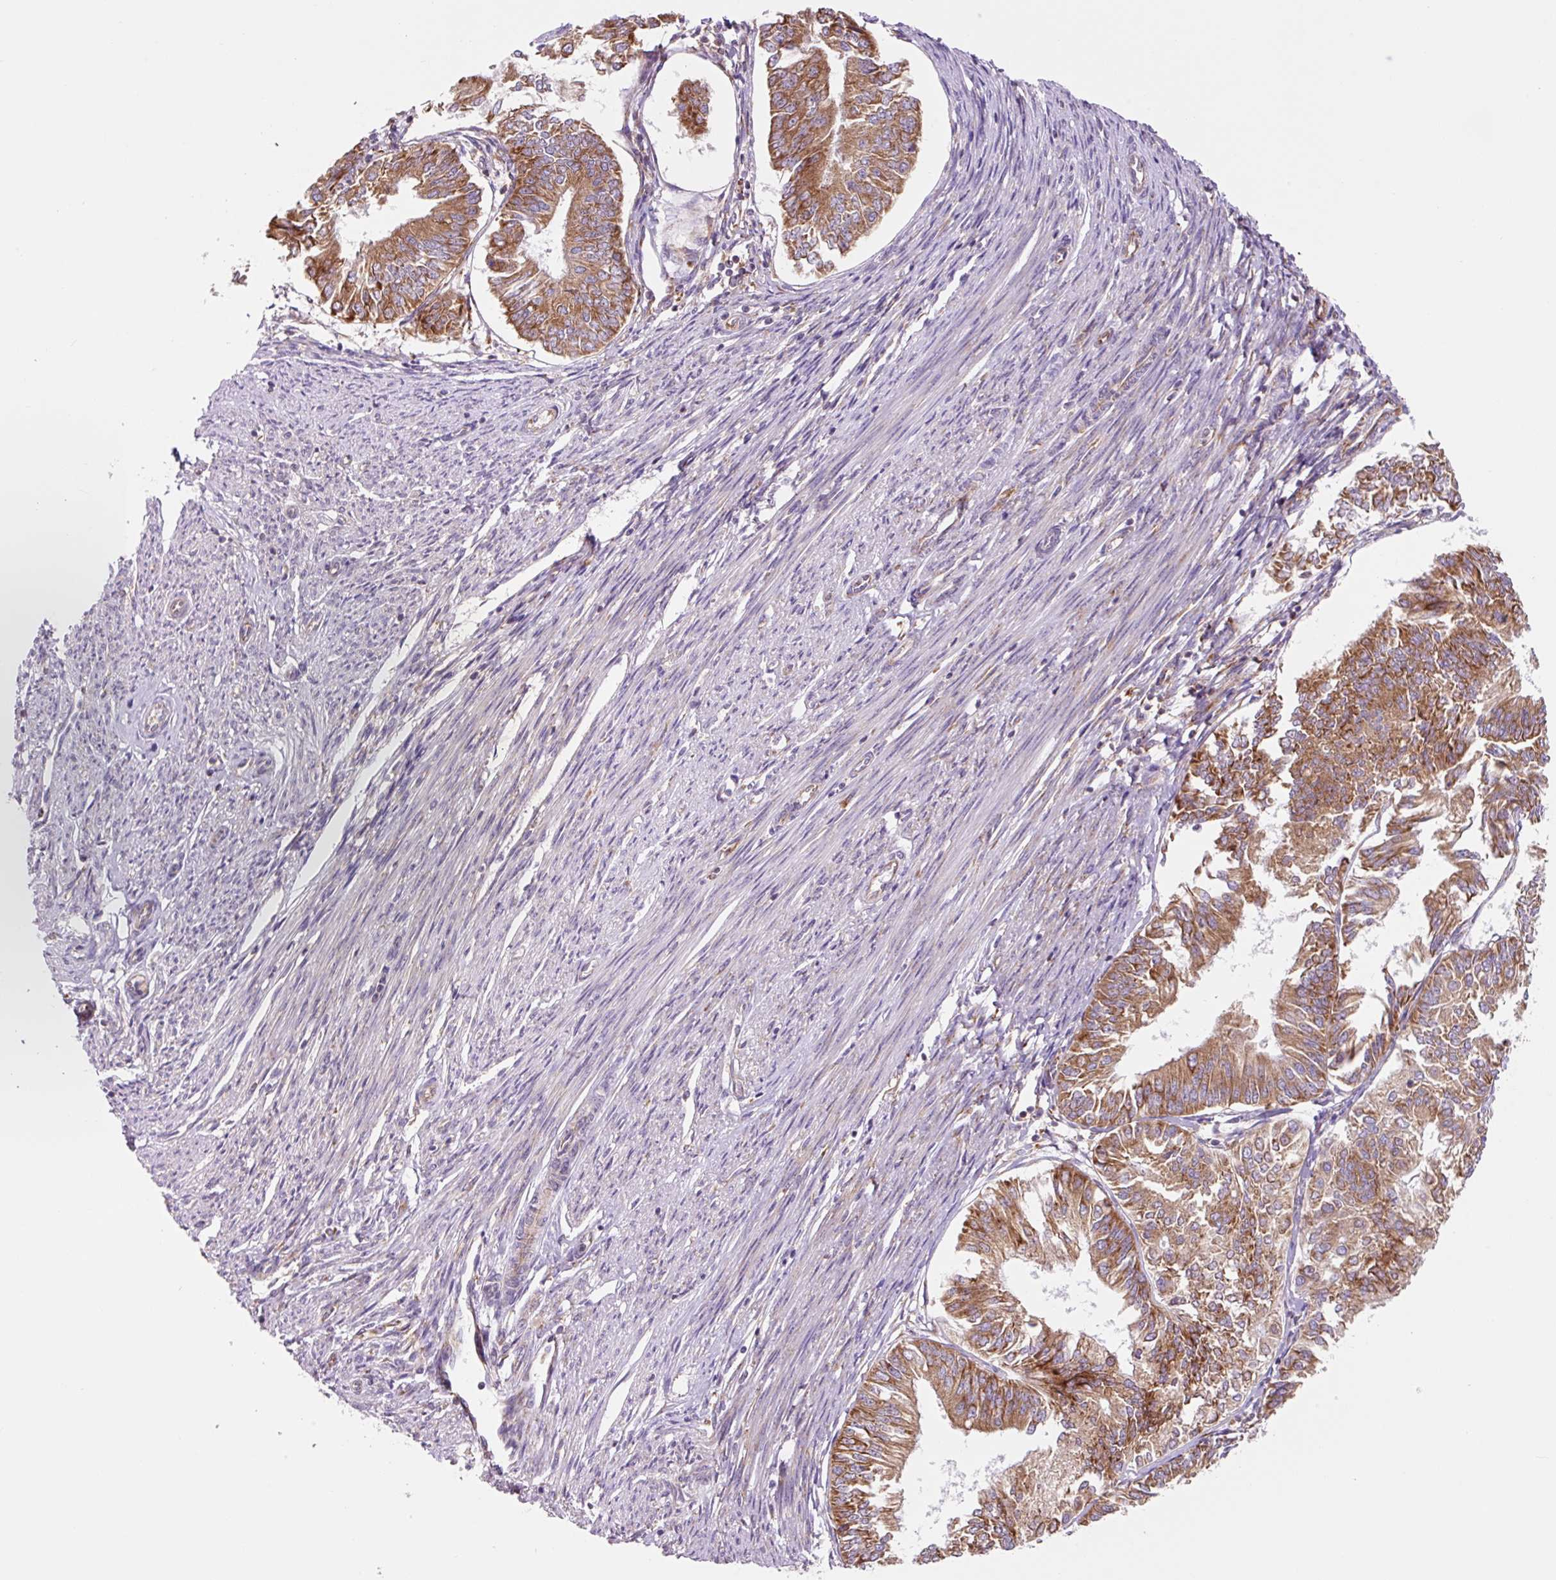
{"staining": {"intensity": "moderate", "quantity": ">75%", "location": "cytoplasmic/membranous"}, "tissue": "endometrial cancer", "cell_type": "Tumor cells", "image_type": "cancer", "snomed": [{"axis": "morphology", "description": "Adenocarcinoma, NOS"}, {"axis": "topography", "description": "Endometrium"}], "caption": "IHC image of neoplastic tissue: human adenocarcinoma (endometrial) stained using immunohistochemistry shows medium levels of moderate protein expression localized specifically in the cytoplasmic/membranous of tumor cells, appearing as a cytoplasmic/membranous brown color.", "gene": "RPL41", "patient": {"sex": "female", "age": 58}}